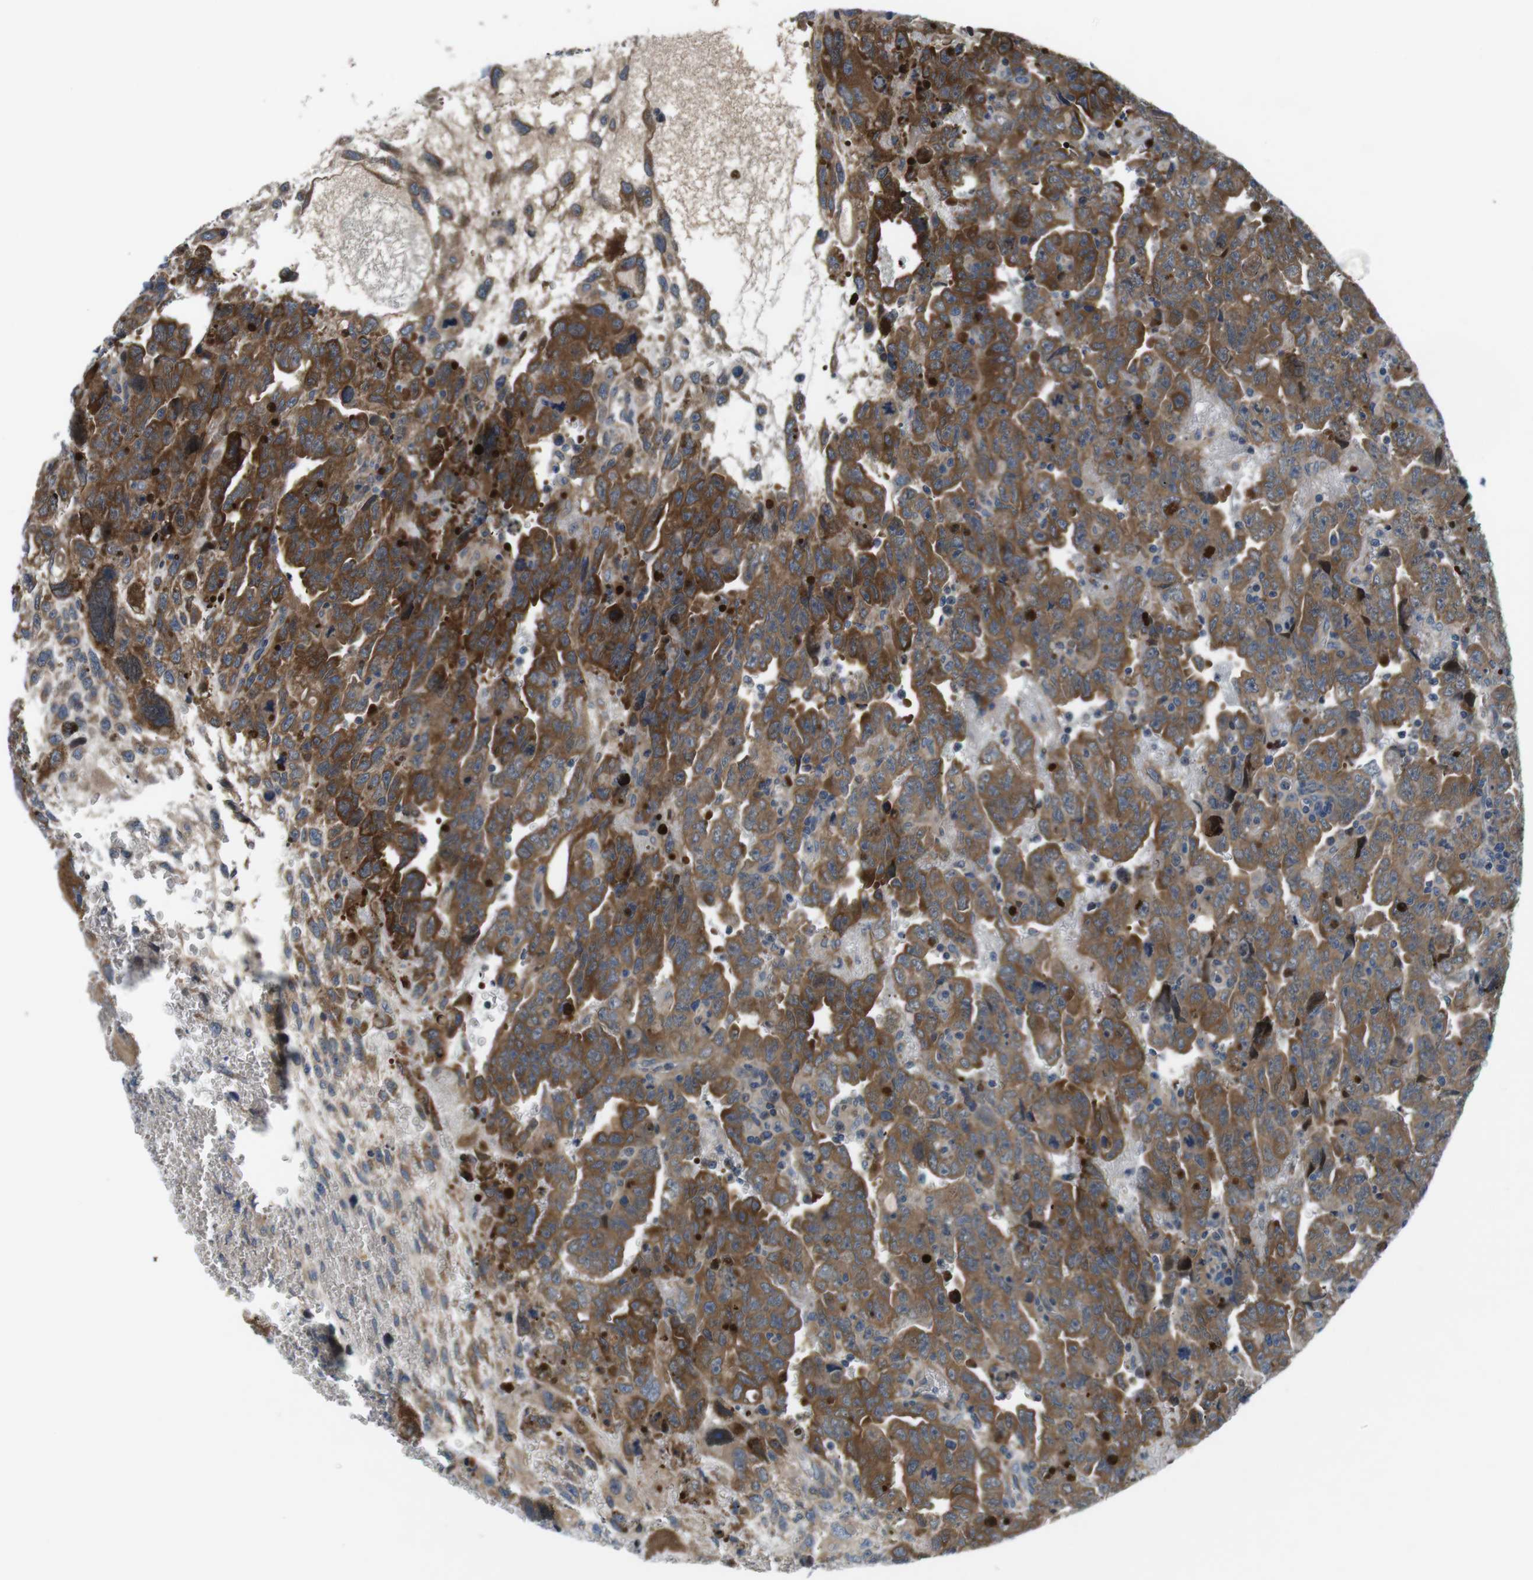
{"staining": {"intensity": "moderate", "quantity": ">75%", "location": "cytoplasmic/membranous"}, "tissue": "testis cancer", "cell_type": "Tumor cells", "image_type": "cancer", "snomed": [{"axis": "morphology", "description": "Carcinoma, Embryonal, NOS"}, {"axis": "topography", "description": "Testis"}], "caption": "Immunohistochemical staining of testis cancer (embryonal carcinoma) displays medium levels of moderate cytoplasmic/membranous expression in about >75% of tumor cells. (DAB IHC with brightfield microscopy, high magnification).", "gene": "JAK1", "patient": {"sex": "male", "age": 28}}